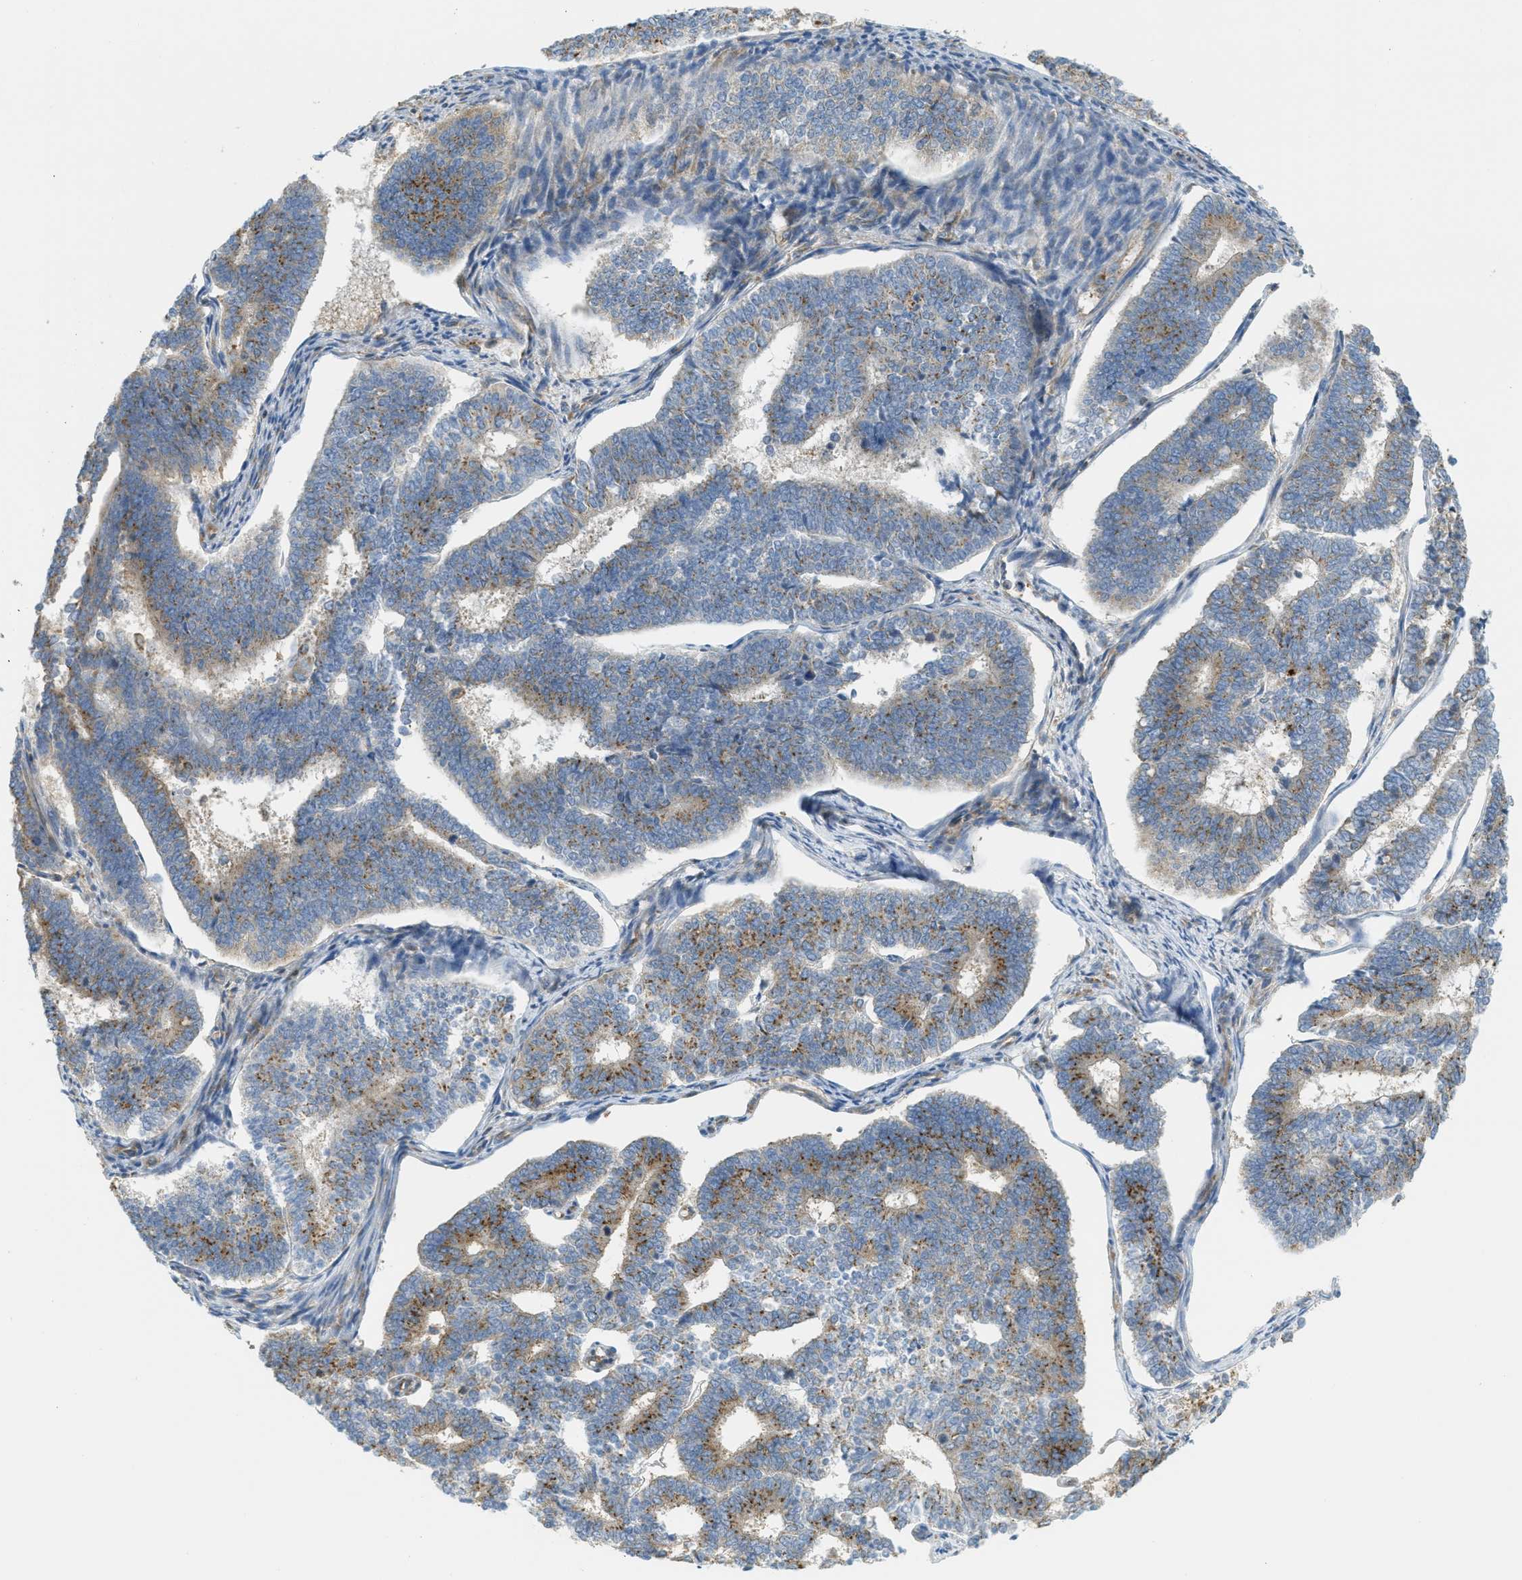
{"staining": {"intensity": "moderate", "quantity": "25%-75%", "location": "cytoplasmic/membranous"}, "tissue": "endometrial cancer", "cell_type": "Tumor cells", "image_type": "cancer", "snomed": [{"axis": "morphology", "description": "Adenocarcinoma, NOS"}, {"axis": "topography", "description": "Endometrium"}], "caption": "This histopathology image exhibits endometrial cancer stained with immunohistochemistry (IHC) to label a protein in brown. The cytoplasmic/membranous of tumor cells show moderate positivity for the protein. Nuclei are counter-stained blue.", "gene": "ABCF1", "patient": {"sex": "female", "age": 70}}